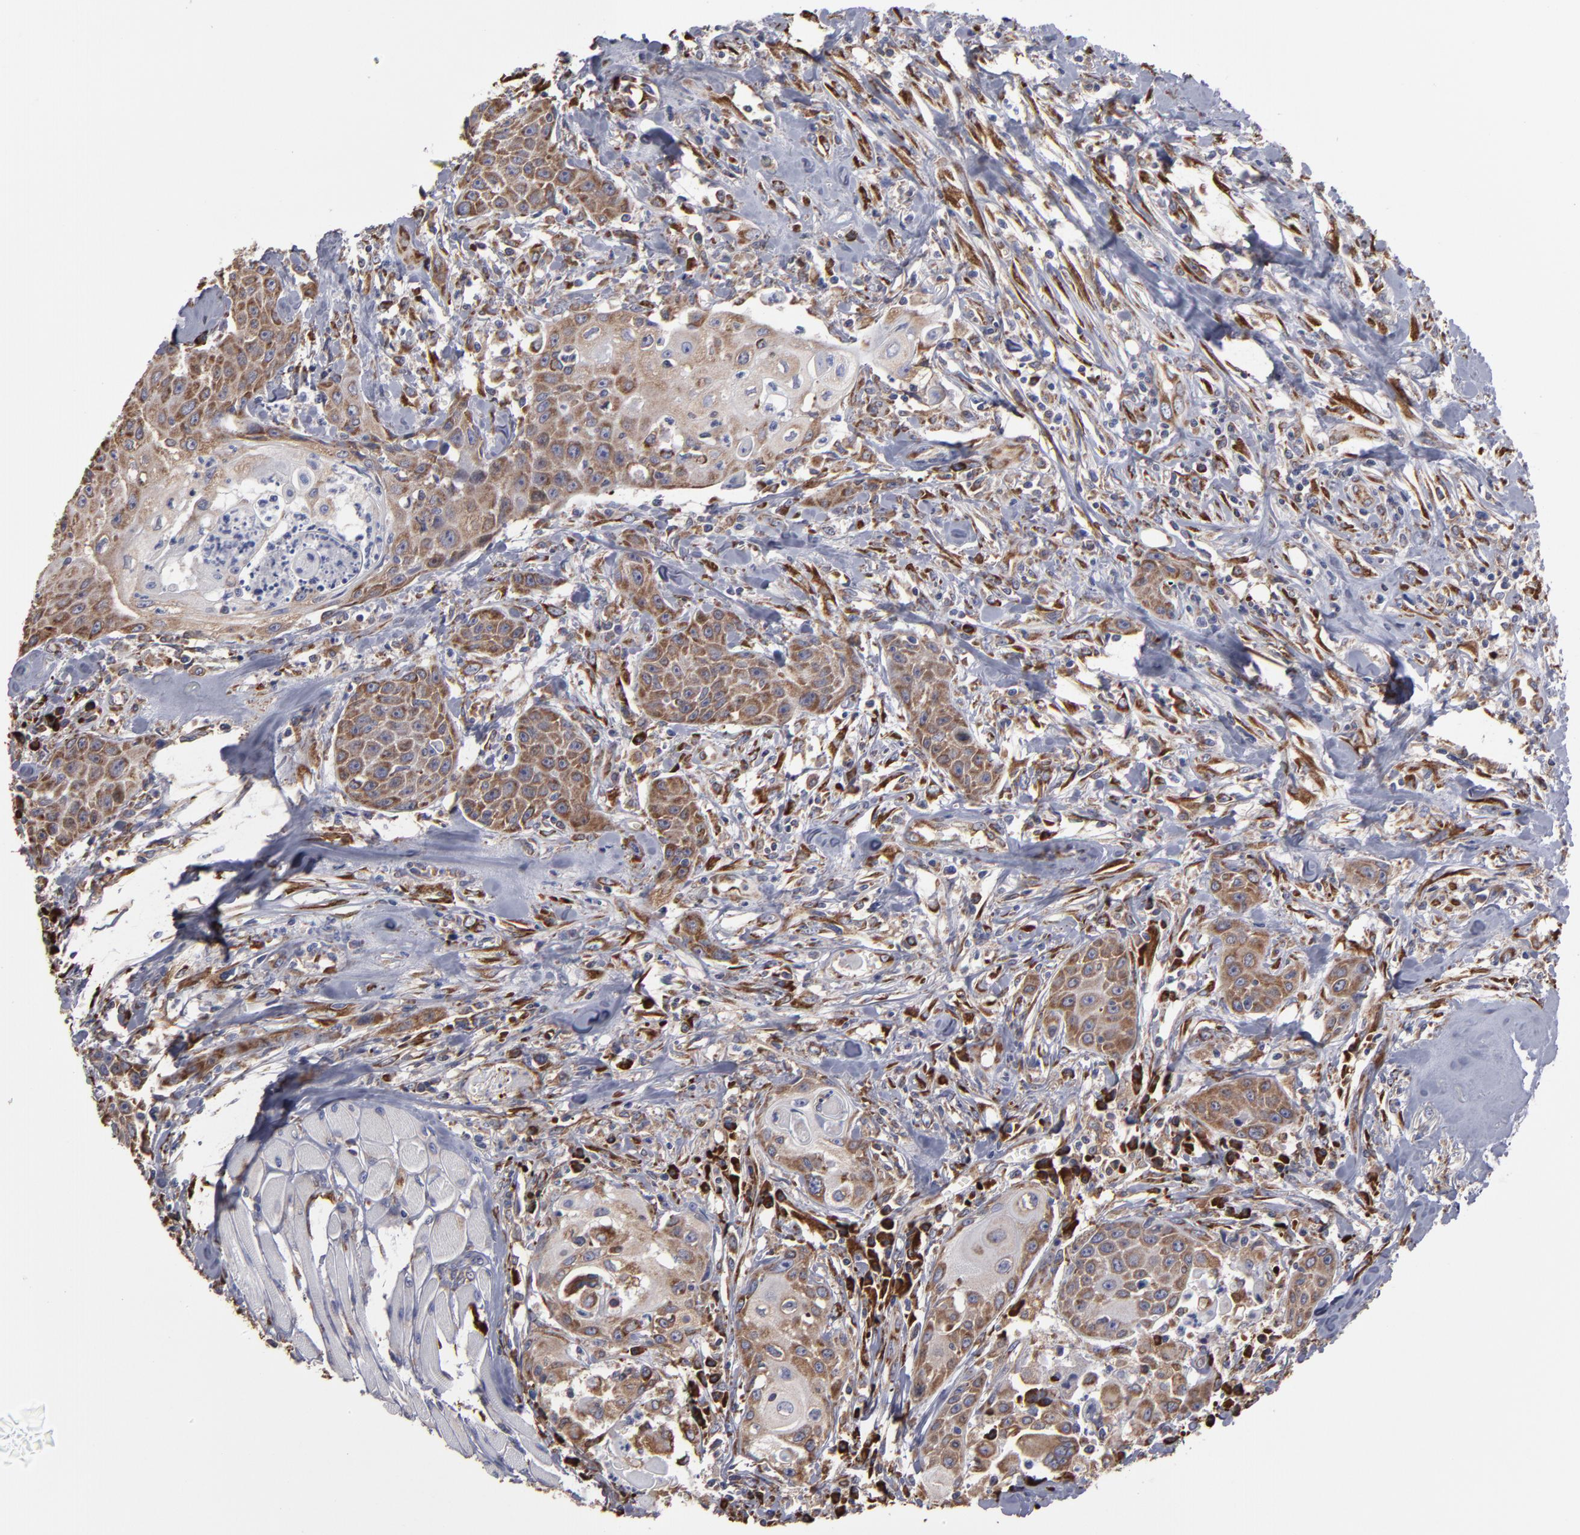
{"staining": {"intensity": "moderate", "quantity": ">75%", "location": "cytoplasmic/membranous"}, "tissue": "head and neck cancer", "cell_type": "Tumor cells", "image_type": "cancer", "snomed": [{"axis": "morphology", "description": "Squamous cell carcinoma, NOS"}, {"axis": "topography", "description": "Oral tissue"}, {"axis": "topography", "description": "Head-Neck"}], "caption": "Immunohistochemical staining of human squamous cell carcinoma (head and neck) demonstrates medium levels of moderate cytoplasmic/membranous positivity in about >75% of tumor cells. (IHC, brightfield microscopy, high magnification).", "gene": "SND1", "patient": {"sex": "female", "age": 82}}